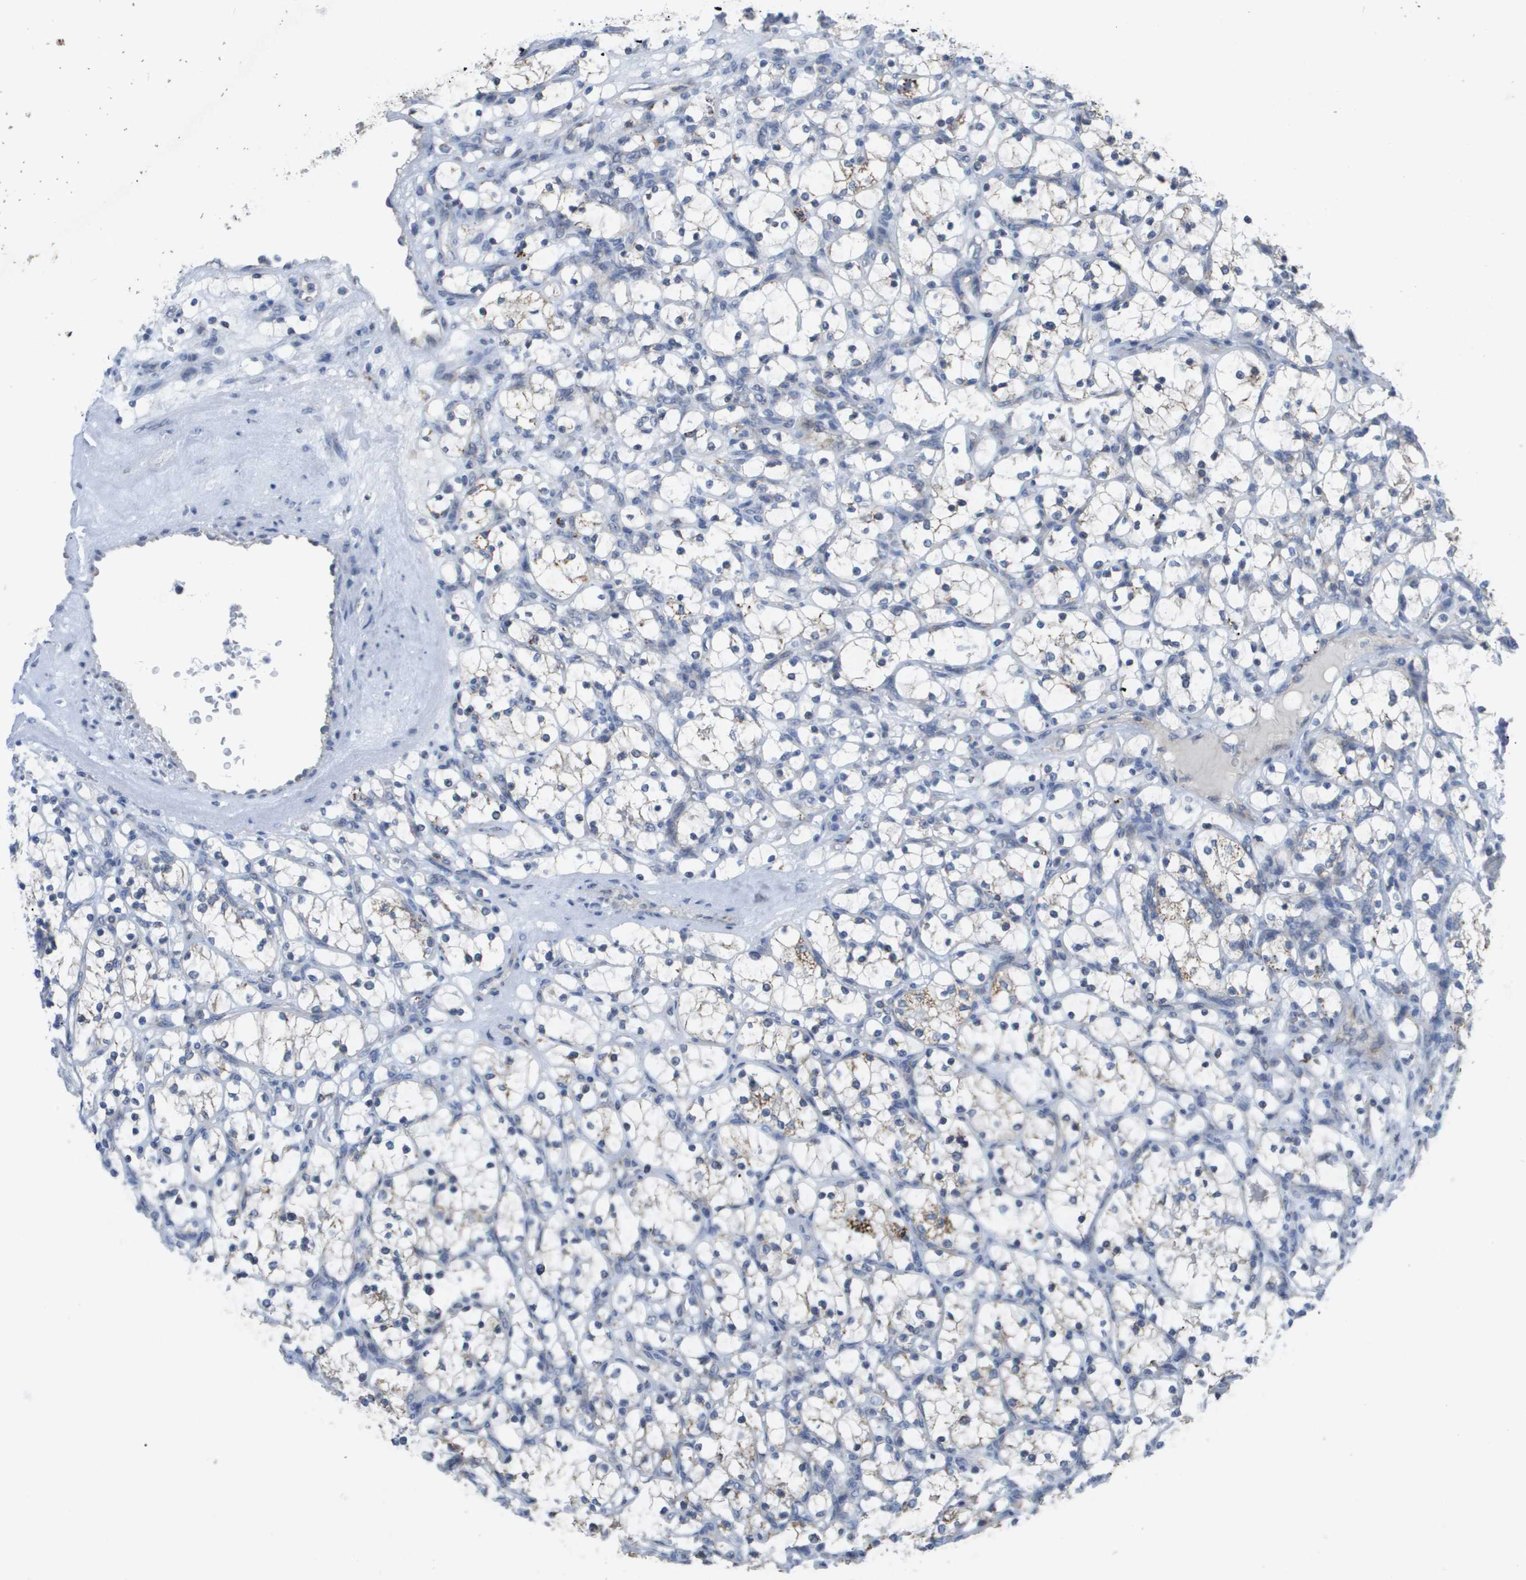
{"staining": {"intensity": "weak", "quantity": "25%-75%", "location": "cytoplasmic/membranous"}, "tissue": "renal cancer", "cell_type": "Tumor cells", "image_type": "cancer", "snomed": [{"axis": "morphology", "description": "Adenocarcinoma, NOS"}, {"axis": "topography", "description": "Kidney"}], "caption": "A histopathology image showing weak cytoplasmic/membranous staining in approximately 25%-75% of tumor cells in adenocarcinoma (renal), as visualized by brown immunohistochemical staining.", "gene": "TMEM223", "patient": {"sex": "female", "age": 69}}